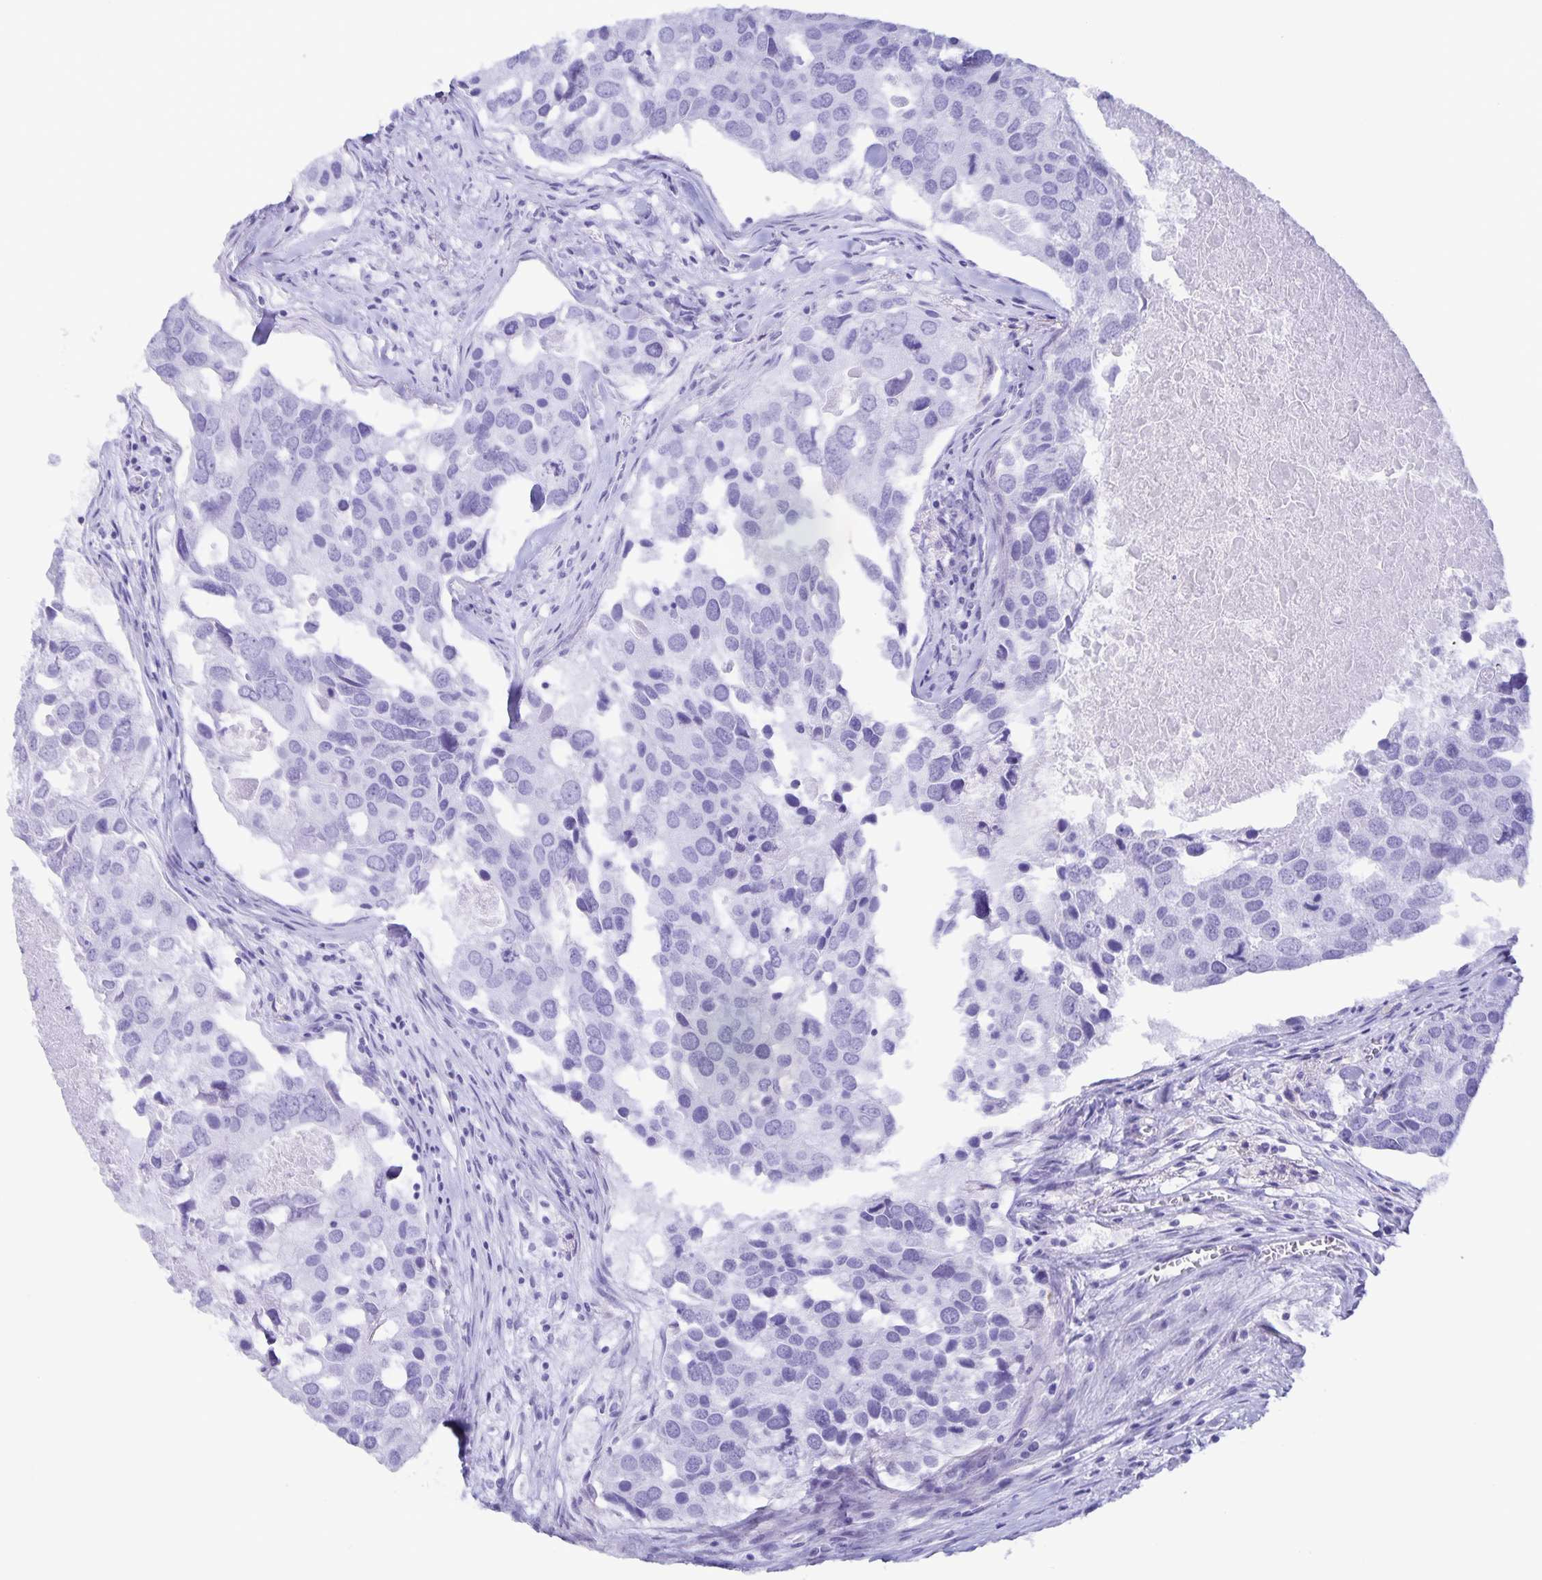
{"staining": {"intensity": "negative", "quantity": "none", "location": "none"}, "tissue": "breast cancer", "cell_type": "Tumor cells", "image_type": "cancer", "snomed": [{"axis": "morphology", "description": "Duct carcinoma"}, {"axis": "topography", "description": "Breast"}], "caption": "Protein analysis of intraductal carcinoma (breast) exhibits no significant staining in tumor cells.", "gene": "AQP4", "patient": {"sex": "female", "age": 83}}